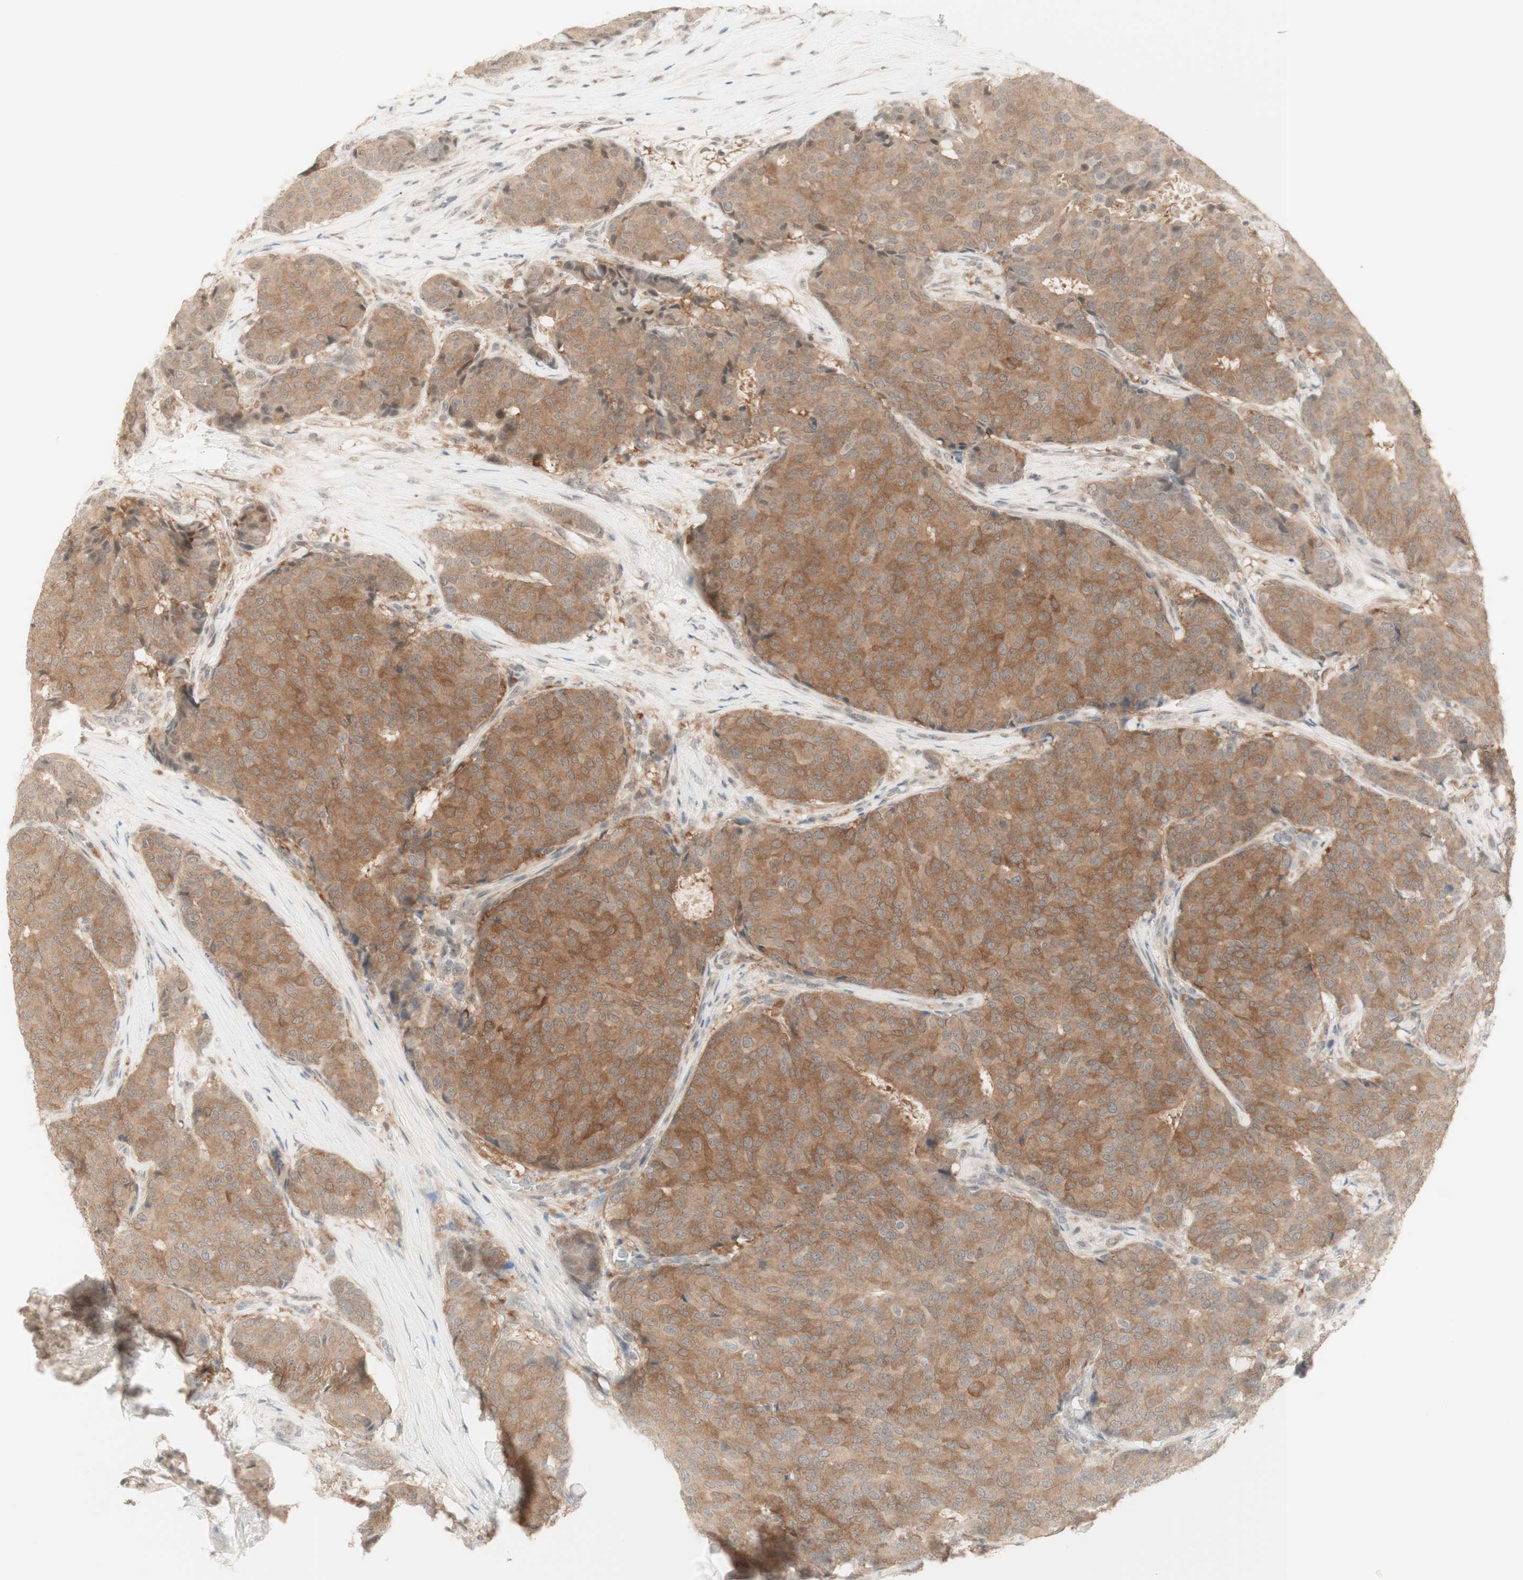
{"staining": {"intensity": "moderate", "quantity": ">75%", "location": "cytoplasmic/membranous"}, "tissue": "breast cancer", "cell_type": "Tumor cells", "image_type": "cancer", "snomed": [{"axis": "morphology", "description": "Duct carcinoma"}, {"axis": "topography", "description": "Breast"}], "caption": "High-power microscopy captured an IHC micrograph of infiltrating ductal carcinoma (breast), revealing moderate cytoplasmic/membranous expression in approximately >75% of tumor cells.", "gene": "PLCD4", "patient": {"sex": "female", "age": 75}}